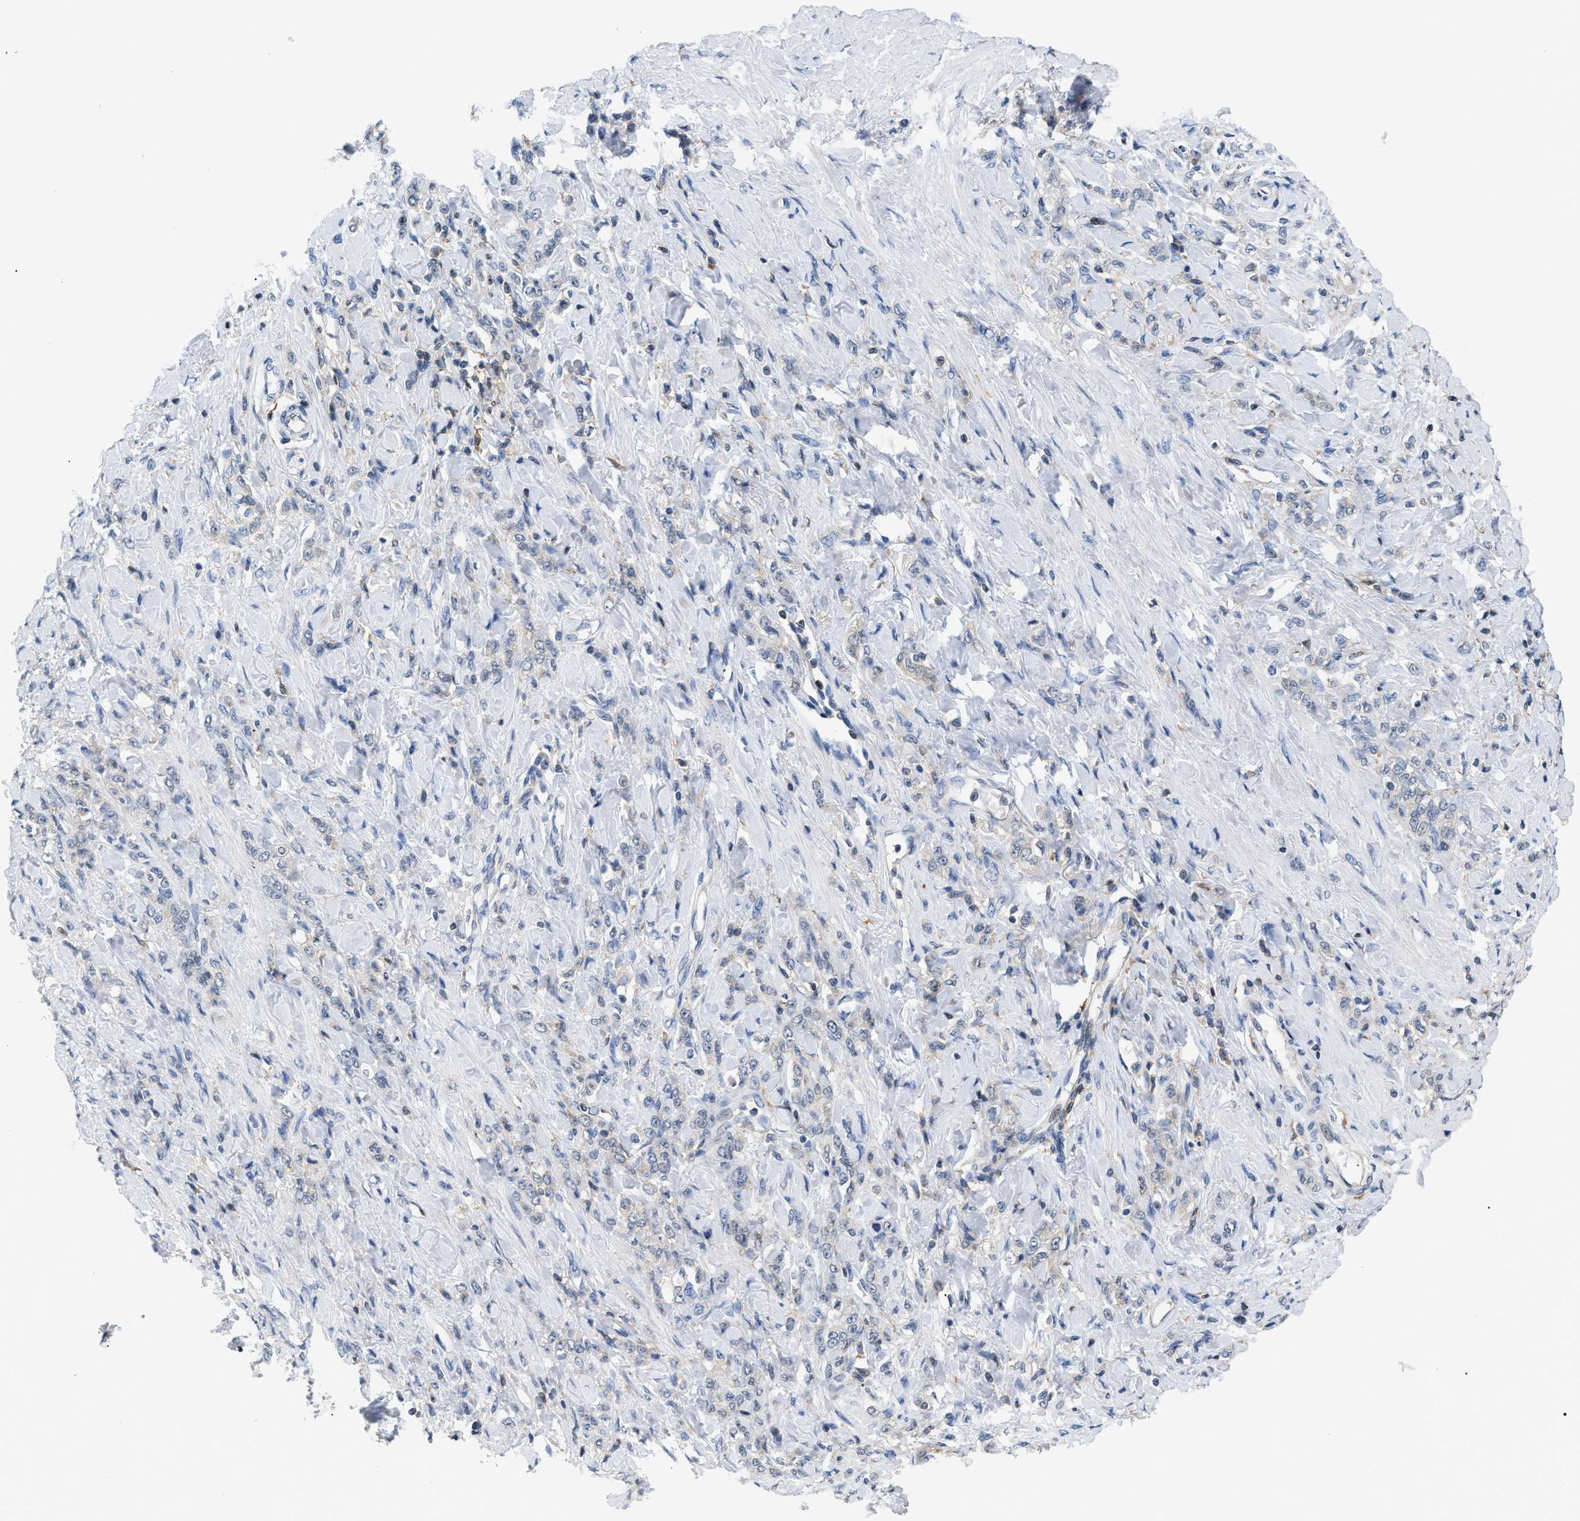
{"staining": {"intensity": "negative", "quantity": "none", "location": "none"}, "tissue": "stomach cancer", "cell_type": "Tumor cells", "image_type": "cancer", "snomed": [{"axis": "morphology", "description": "Adenocarcinoma, NOS"}, {"axis": "topography", "description": "Stomach"}], "caption": "Immunohistochemical staining of human stomach cancer demonstrates no significant expression in tumor cells.", "gene": "INPP5D", "patient": {"sex": "male", "age": 82}}